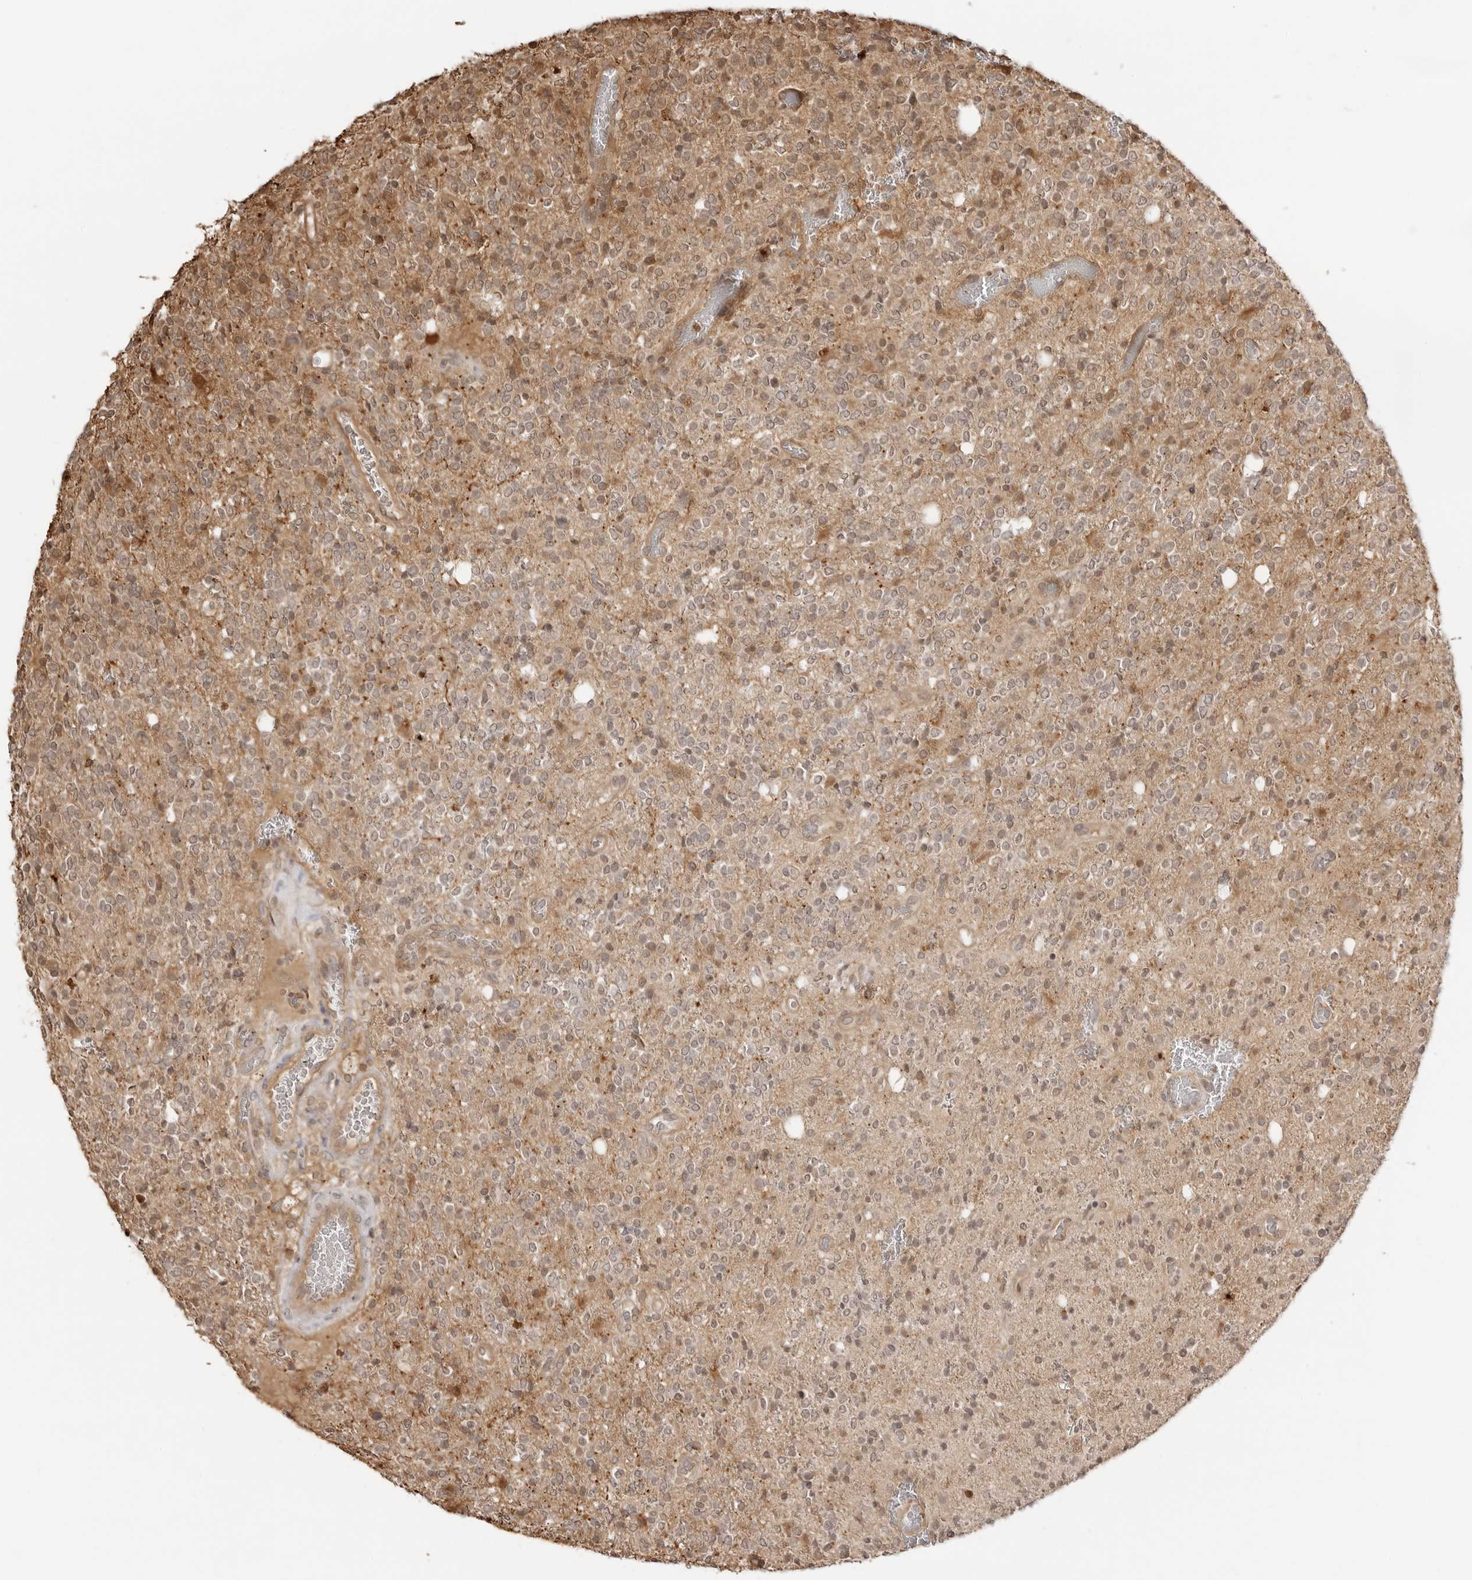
{"staining": {"intensity": "weak", "quantity": "25%-75%", "location": "cytoplasmic/membranous"}, "tissue": "glioma", "cell_type": "Tumor cells", "image_type": "cancer", "snomed": [{"axis": "morphology", "description": "Glioma, malignant, High grade"}, {"axis": "topography", "description": "Brain"}], "caption": "There is low levels of weak cytoplasmic/membranous staining in tumor cells of glioma, as demonstrated by immunohistochemical staining (brown color).", "gene": "IKBKE", "patient": {"sex": "male", "age": 34}}